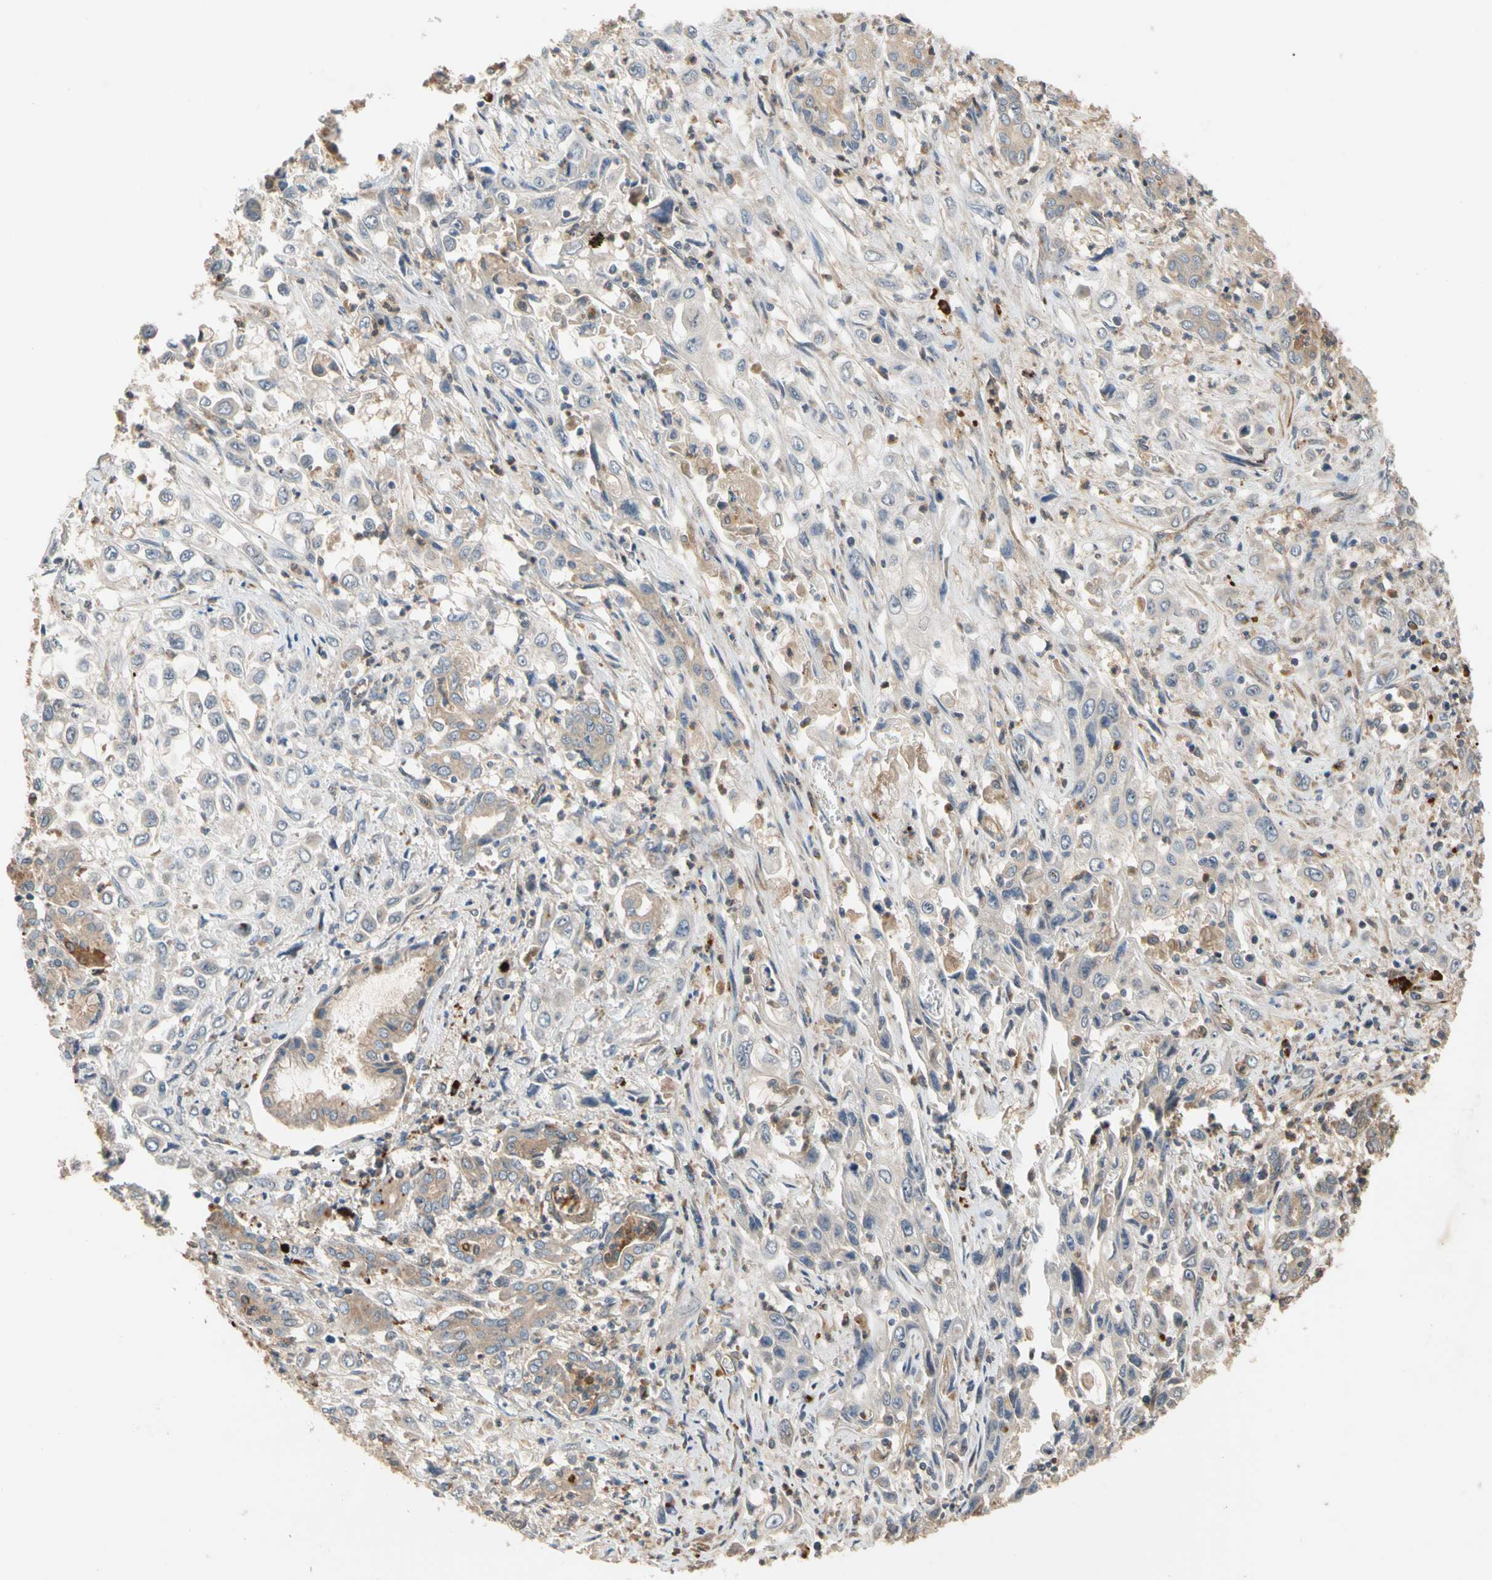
{"staining": {"intensity": "weak", "quantity": "<25%", "location": "cytoplasmic/membranous"}, "tissue": "pancreatic cancer", "cell_type": "Tumor cells", "image_type": "cancer", "snomed": [{"axis": "morphology", "description": "Adenocarcinoma, NOS"}, {"axis": "topography", "description": "Pancreas"}], "caption": "IHC micrograph of pancreatic cancer stained for a protein (brown), which displays no positivity in tumor cells.", "gene": "FGD6", "patient": {"sex": "male", "age": 70}}